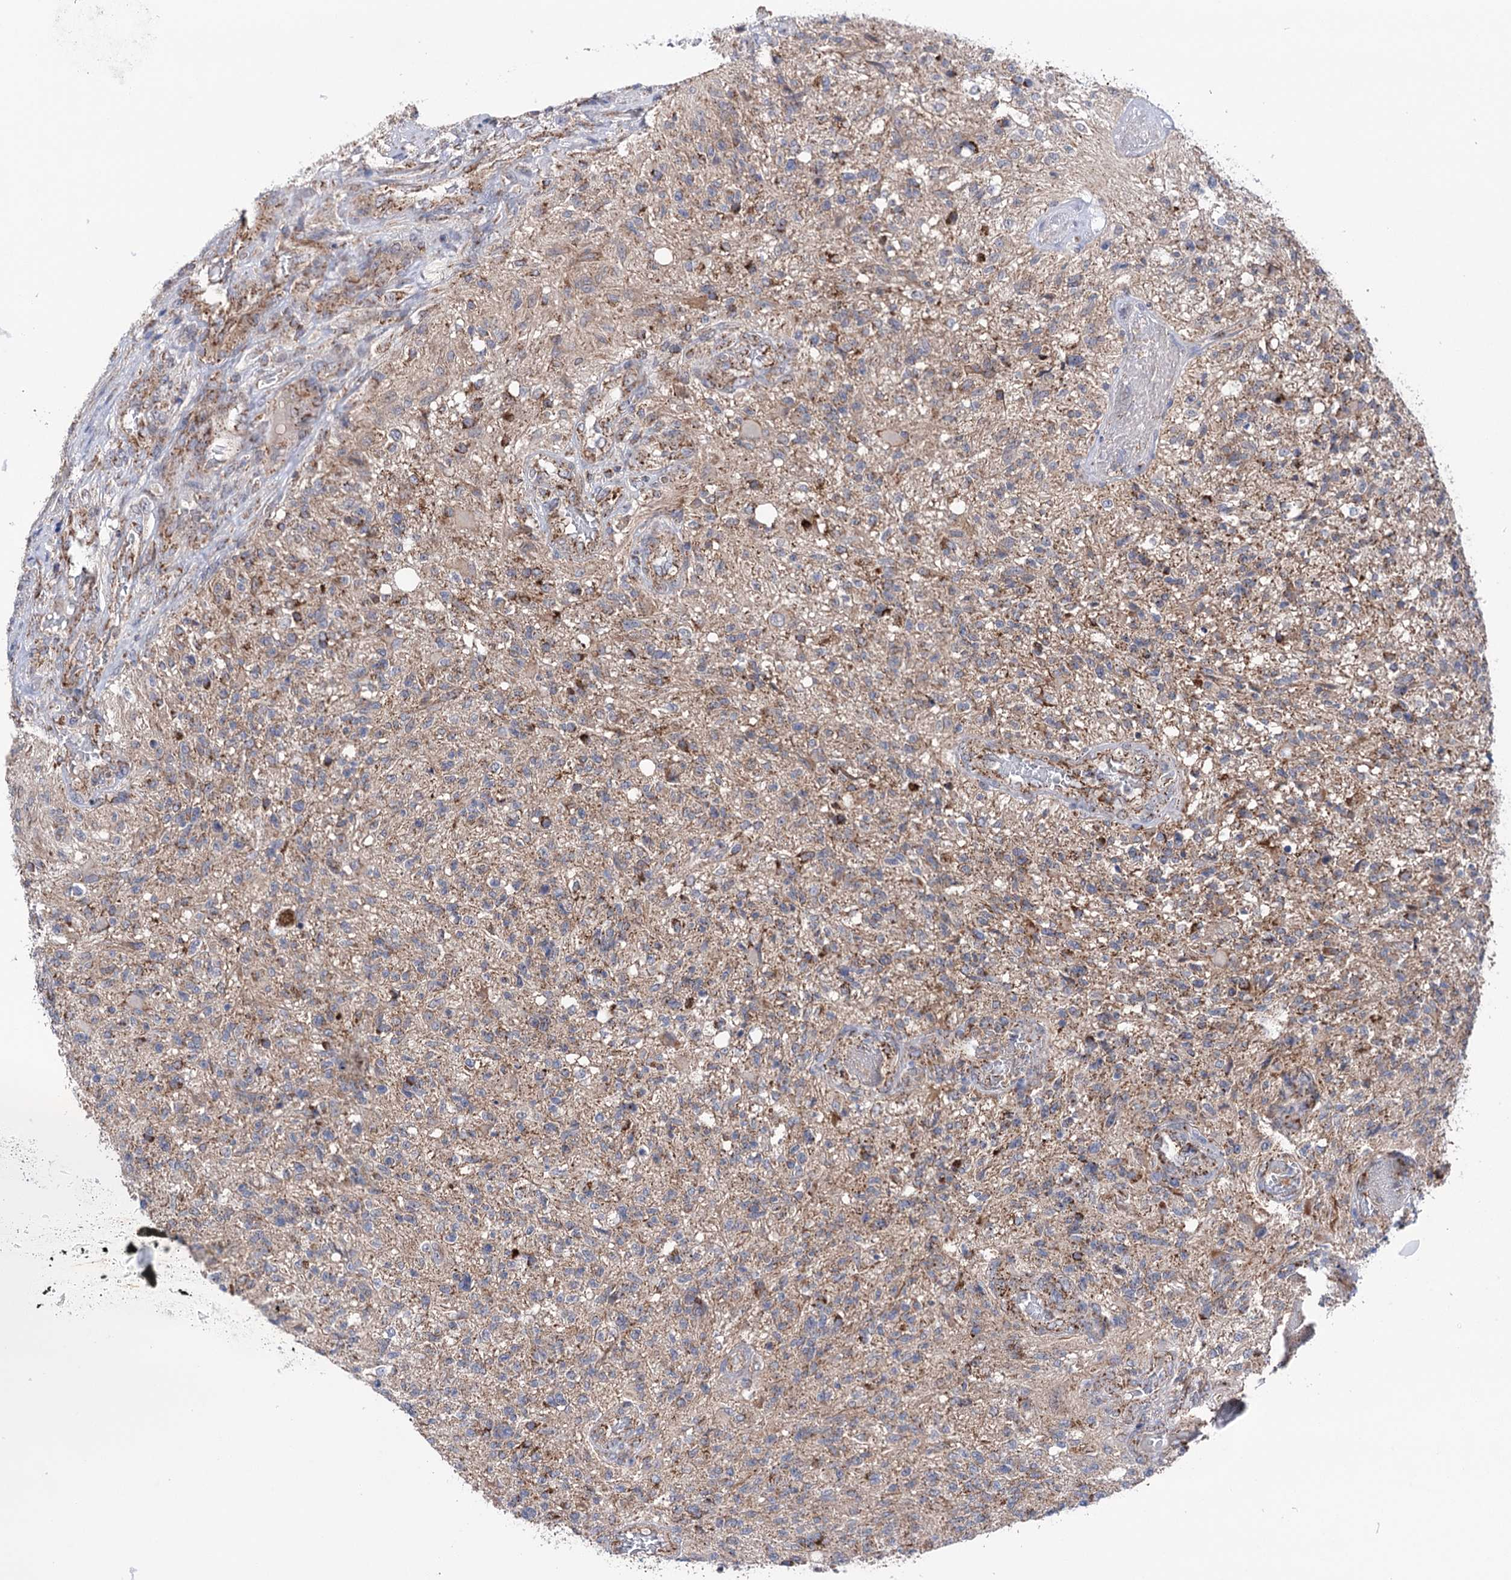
{"staining": {"intensity": "strong", "quantity": "<25%", "location": "cytoplasmic/membranous"}, "tissue": "glioma", "cell_type": "Tumor cells", "image_type": "cancer", "snomed": [{"axis": "morphology", "description": "Glioma, malignant, High grade"}, {"axis": "topography", "description": "Brain"}], "caption": "This micrograph demonstrates immunohistochemistry (IHC) staining of human glioma, with medium strong cytoplasmic/membranous positivity in approximately <25% of tumor cells.", "gene": "SUCLA2", "patient": {"sex": "male", "age": 56}}